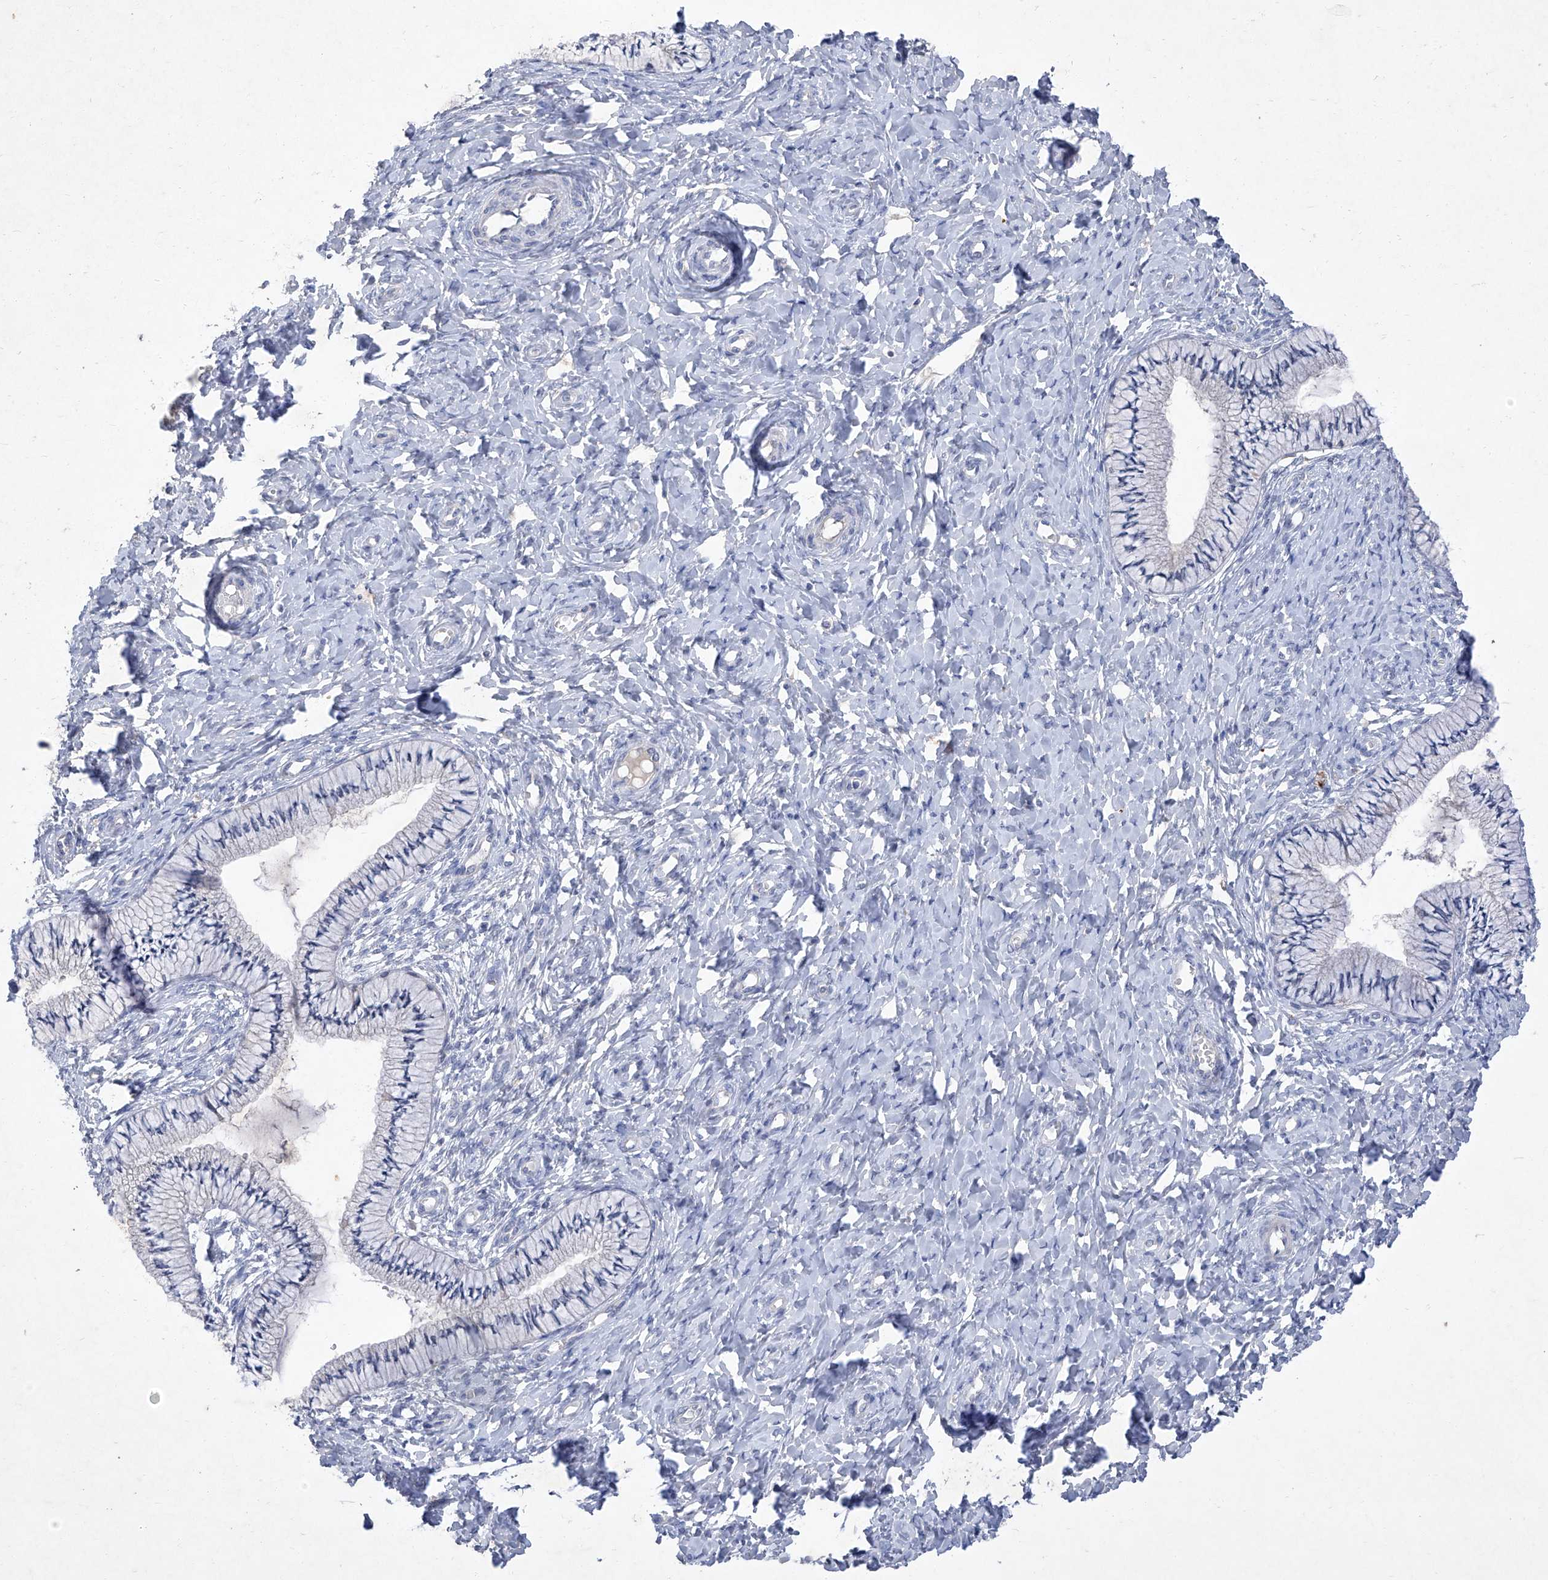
{"staining": {"intensity": "negative", "quantity": "none", "location": "none"}, "tissue": "cervix", "cell_type": "Glandular cells", "image_type": "normal", "snomed": [{"axis": "morphology", "description": "Normal tissue, NOS"}, {"axis": "topography", "description": "Cervix"}], "caption": "This is an immunohistochemistry histopathology image of normal cervix. There is no expression in glandular cells.", "gene": "SBK2", "patient": {"sex": "female", "age": 36}}